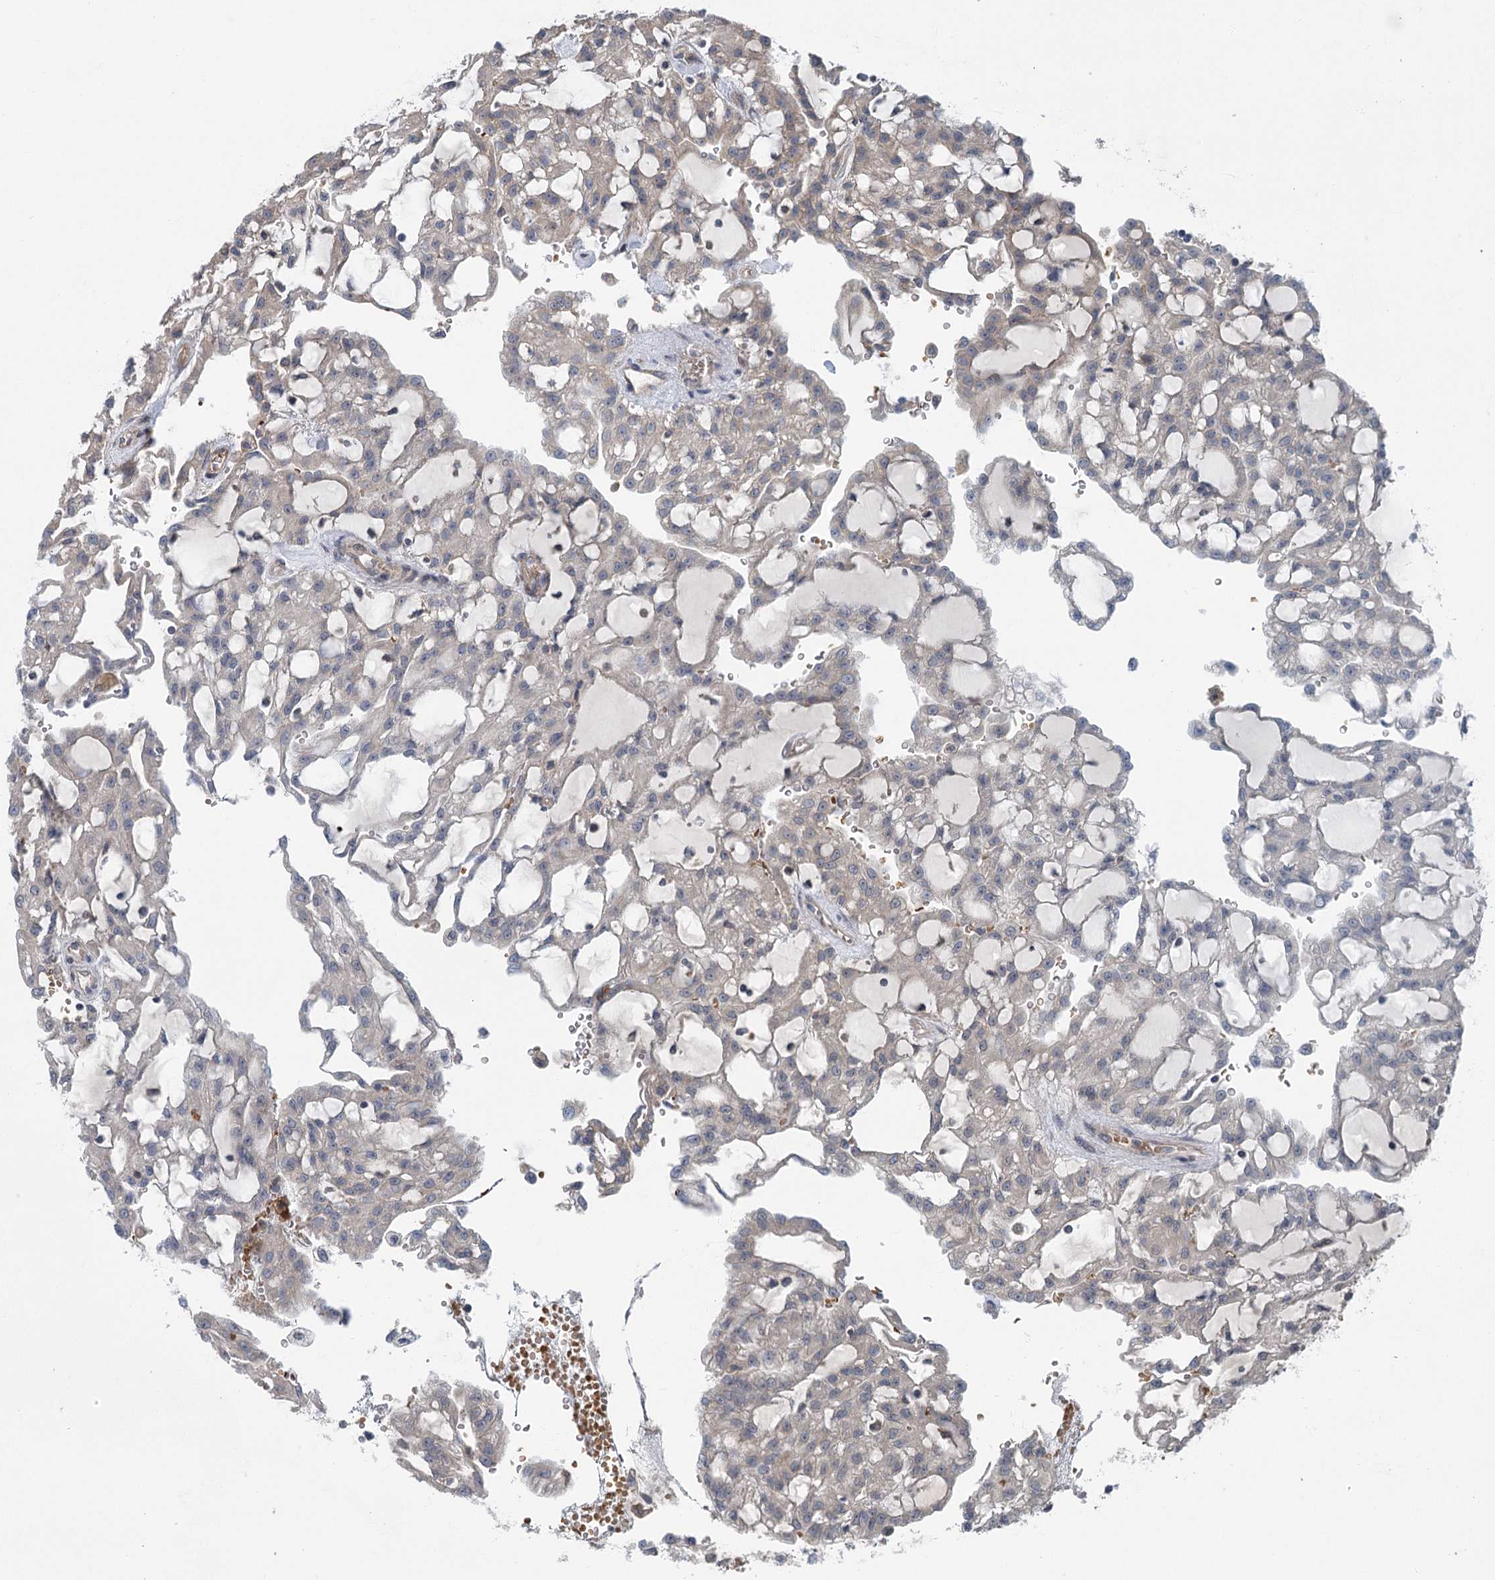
{"staining": {"intensity": "negative", "quantity": "none", "location": "none"}, "tissue": "renal cancer", "cell_type": "Tumor cells", "image_type": "cancer", "snomed": [{"axis": "morphology", "description": "Adenocarcinoma, NOS"}, {"axis": "topography", "description": "Kidney"}], "caption": "Immunohistochemistry (IHC) histopathology image of neoplastic tissue: adenocarcinoma (renal) stained with DAB (3,3'-diaminobenzidine) demonstrates no significant protein positivity in tumor cells.", "gene": "IQSEC1", "patient": {"sex": "male", "age": 63}}